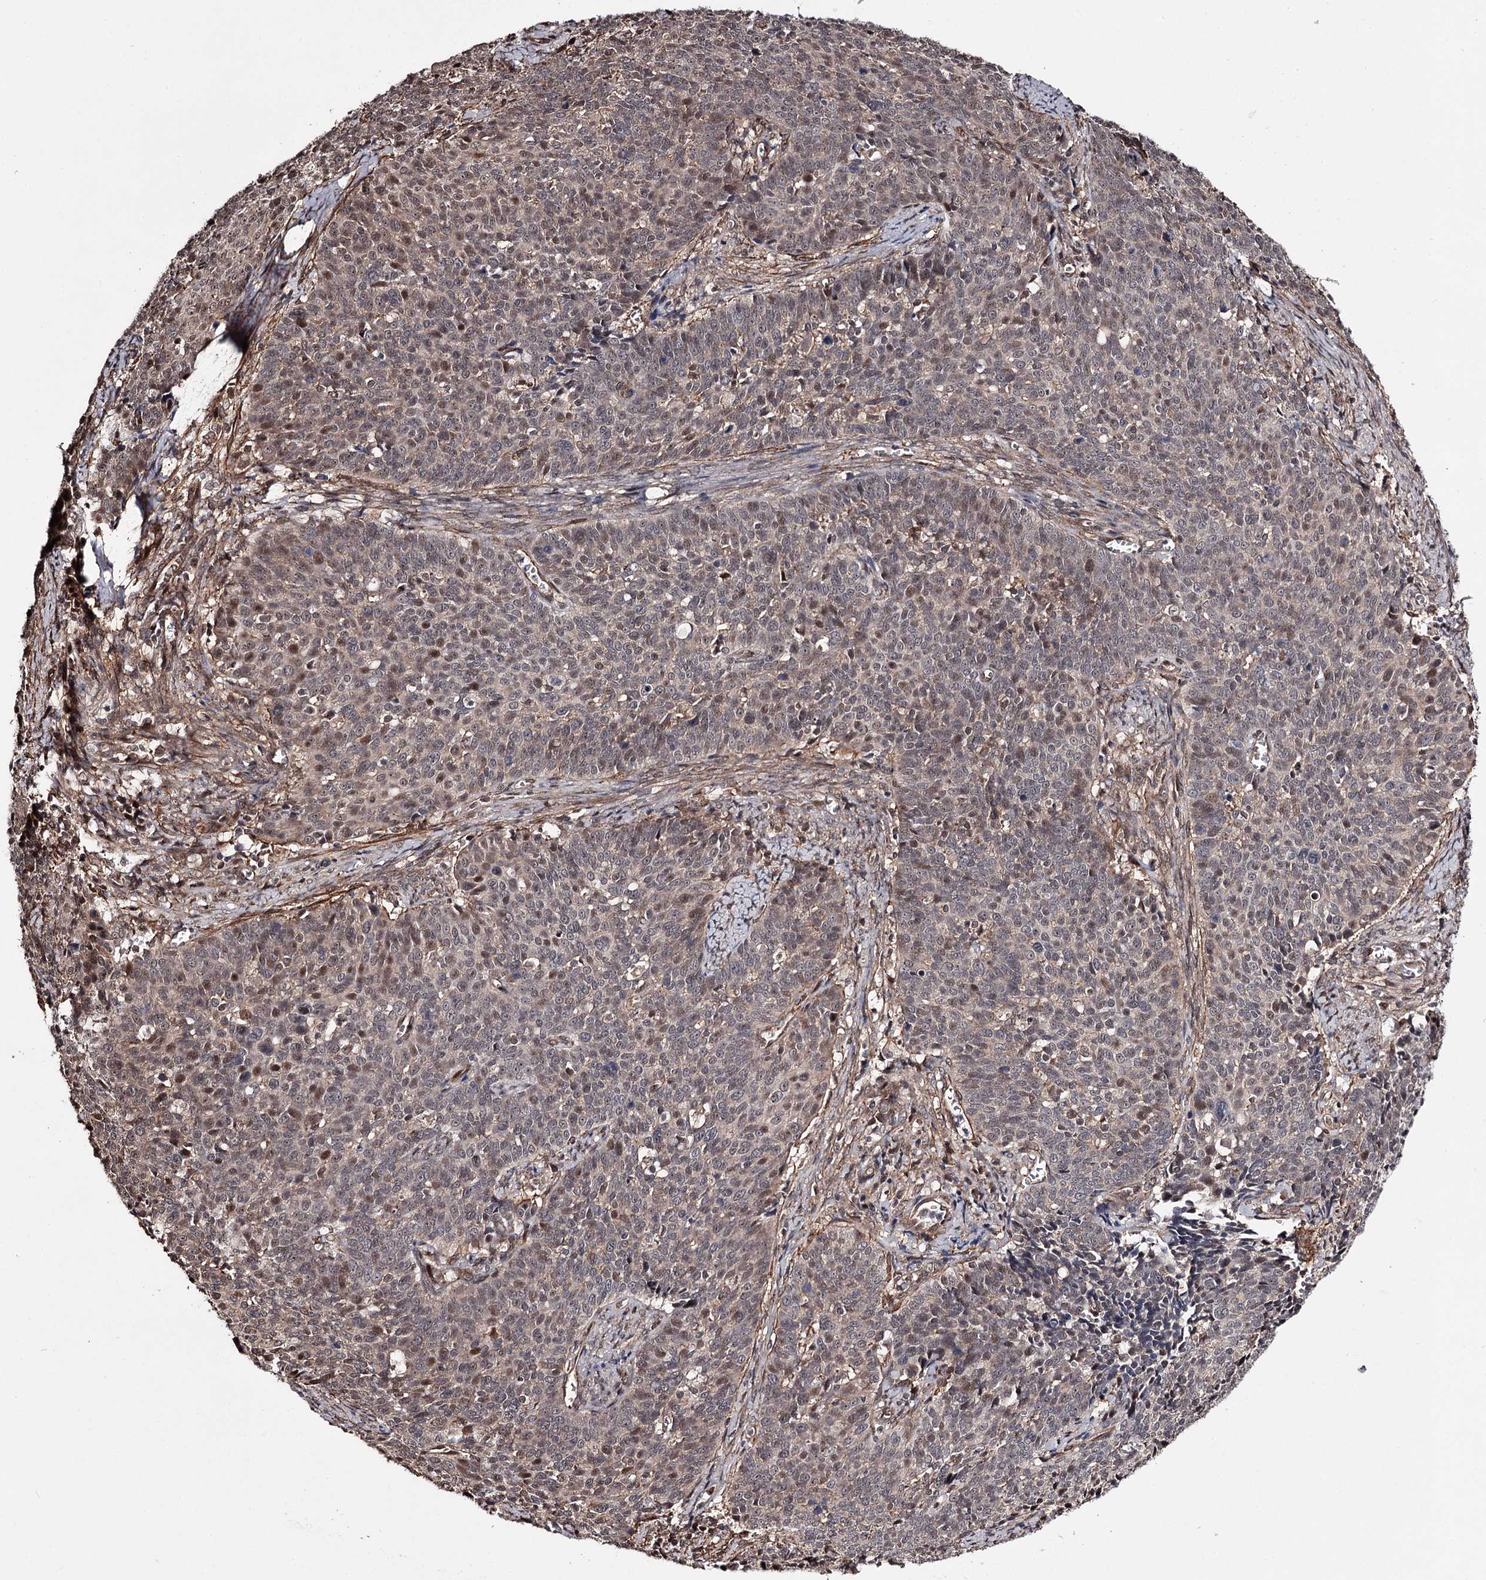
{"staining": {"intensity": "moderate", "quantity": "25%-75%", "location": "nuclear"}, "tissue": "cervical cancer", "cell_type": "Tumor cells", "image_type": "cancer", "snomed": [{"axis": "morphology", "description": "Squamous cell carcinoma, NOS"}, {"axis": "topography", "description": "Cervix"}], "caption": "IHC (DAB (3,3'-diaminobenzidine)) staining of cervical squamous cell carcinoma reveals moderate nuclear protein expression in approximately 25%-75% of tumor cells.", "gene": "TTC33", "patient": {"sex": "female", "age": 39}}